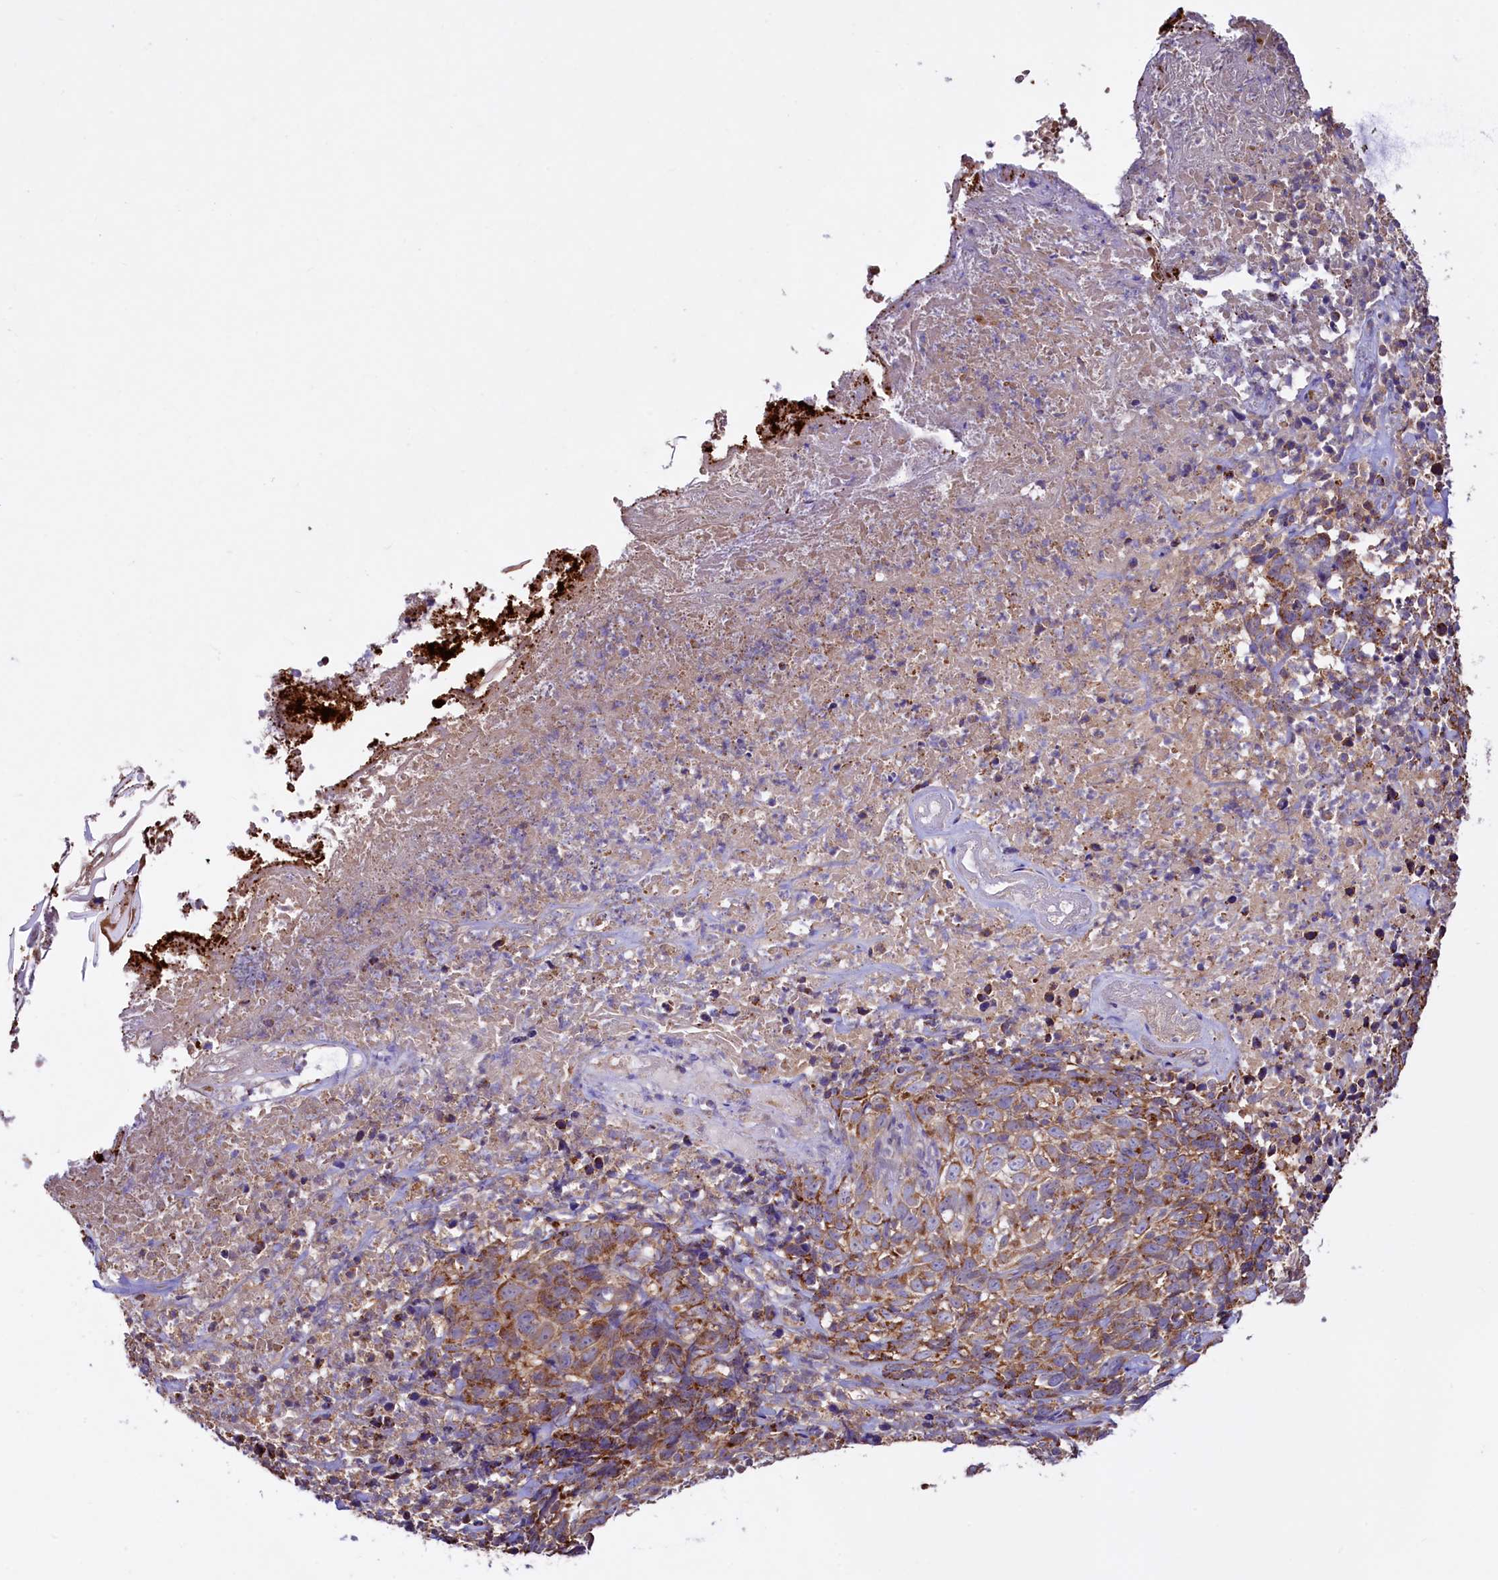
{"staining": {"intensity": "moderate", "quantity": ">75%", "location": "cytoplasmic/membranous"}, "tissue": "skin cancer", "cell_type": "Tumor cells", "image_type": "cancer", "snomed": [{"axis": "morphology", "description": "Basal cell carcinoma"}, {"axis": "topography", "description": "Skin"}], "caption": "The micrograph displays staining of skin cancer, revealing moderate cytoplasmic/membranous protein staining (brown color) within tumor cells. The protein is shown in brown color, while the nuclei are stained blue.", "gene": "CIAO3", "patient": {"sex": "female", "age": 84}}